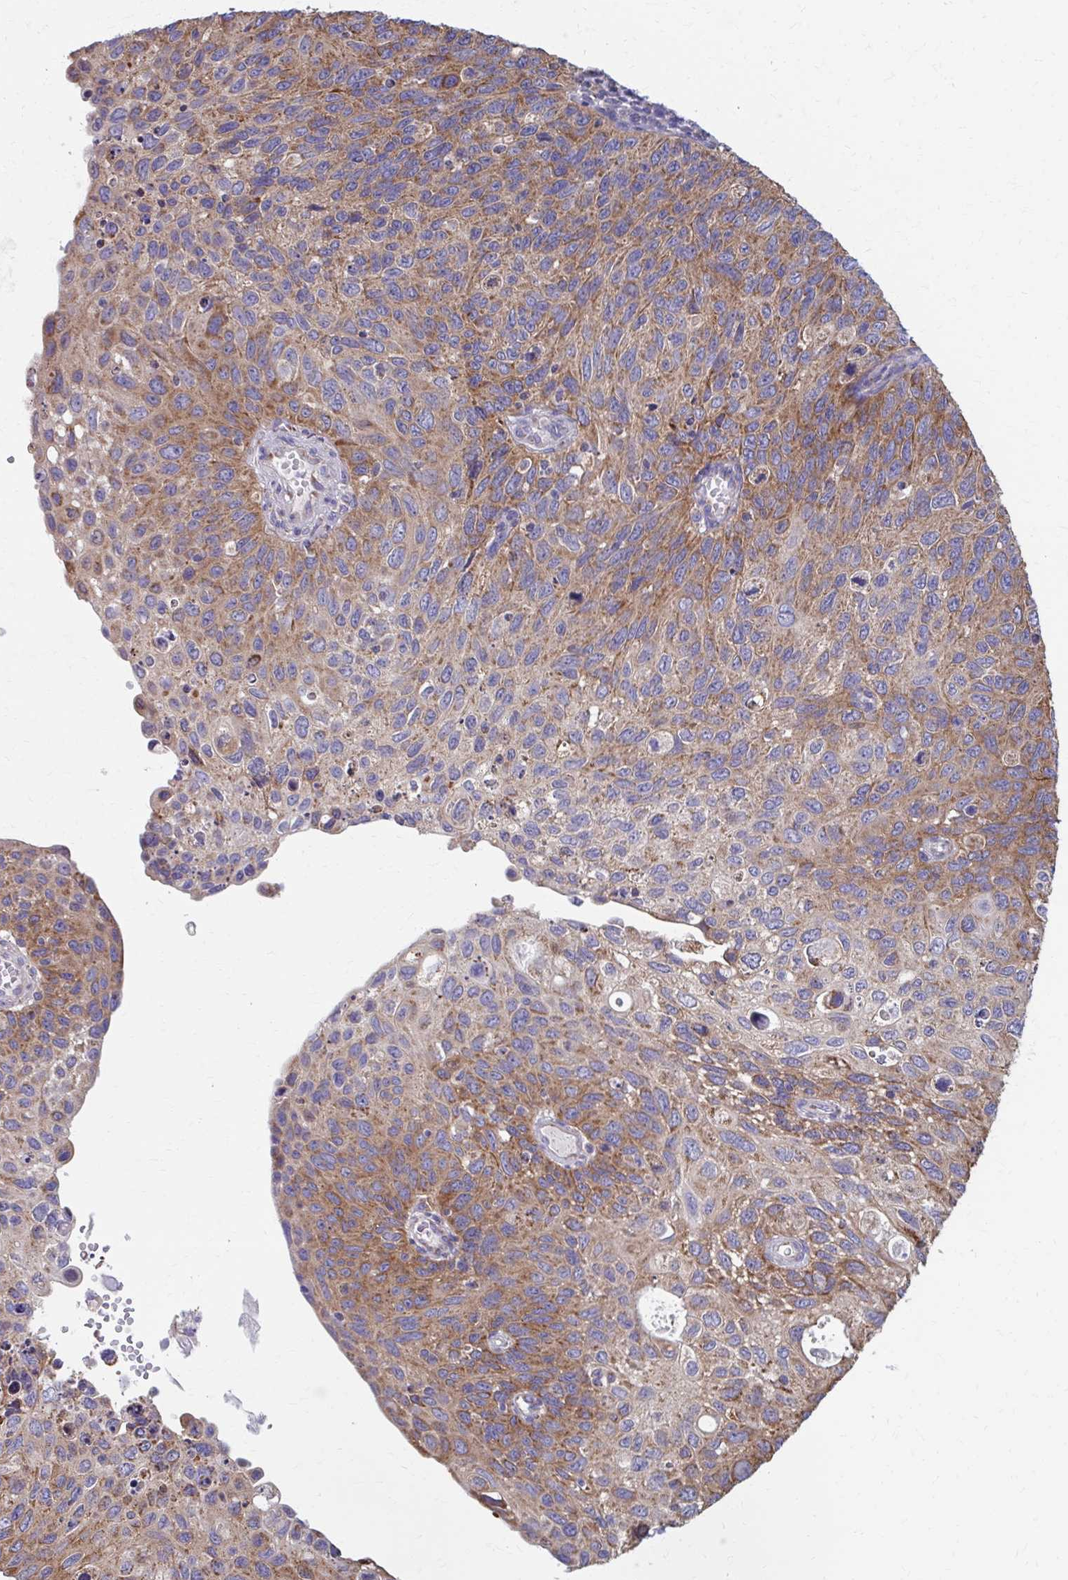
{"staining": {"intensity": "moderate", "quantity": ">75%", "location": "cytoplasmic/membranous"}, "tissue": "cervical cancer", "cell_type": "Tumor cells", "image_type": "cancer", "snomed": [{"axis": "morphology", "description": "Squamous cell carcinoma, NOS"}, {"axis": "topography", "description": "Cervix"}], "caption": "Immunohistochemical staining of human squamous cell carcinoma (cervical) displays medium levels of moderate cytoplasmic/membranous positivity in about >75% of tumor cells.", "gene": "RCC1L", "patient": {"sex": "female", "age": 70}}